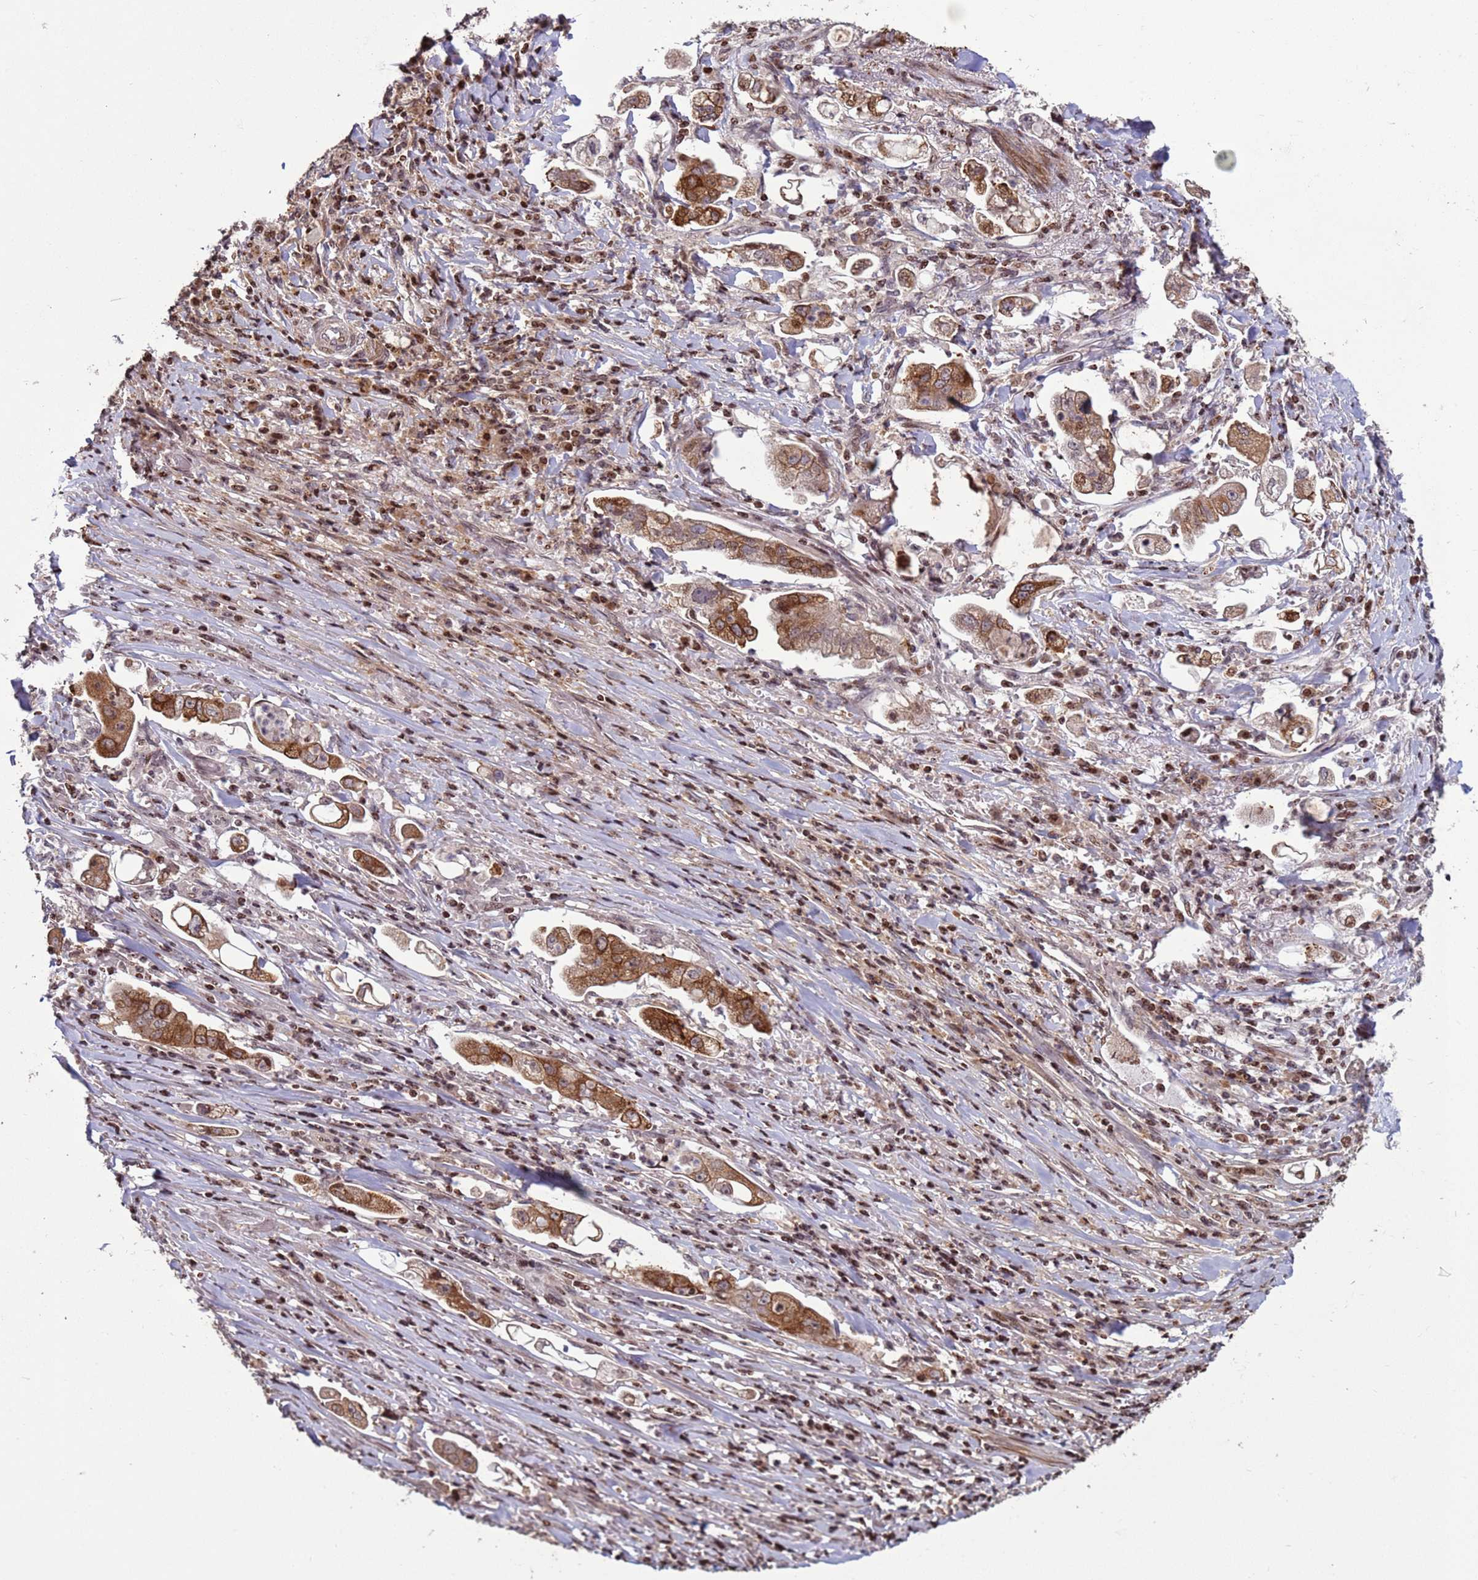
{"staining": {"intensity": "moderate", "quantity": ">75%", "location": "cytoplasmic/membranous,nuclear"}, "tissue": "stomach cancer", "cell_type": "Tumor cells", "image_type": "cancer", "snomed": [{"axis": "morphology", "description": "Adenocarcinoma, NOS"}, {"axis": "topography", "description": "Stomach"}], "caption": "An image of stomach cancer (adenocarcinoma) stained for a protein shows moderate cytoplasmic/membranous and nuclear brown staining in tumor cells.", "gene": "HGH1", "patient": {"sex": "male", "age": 62}}